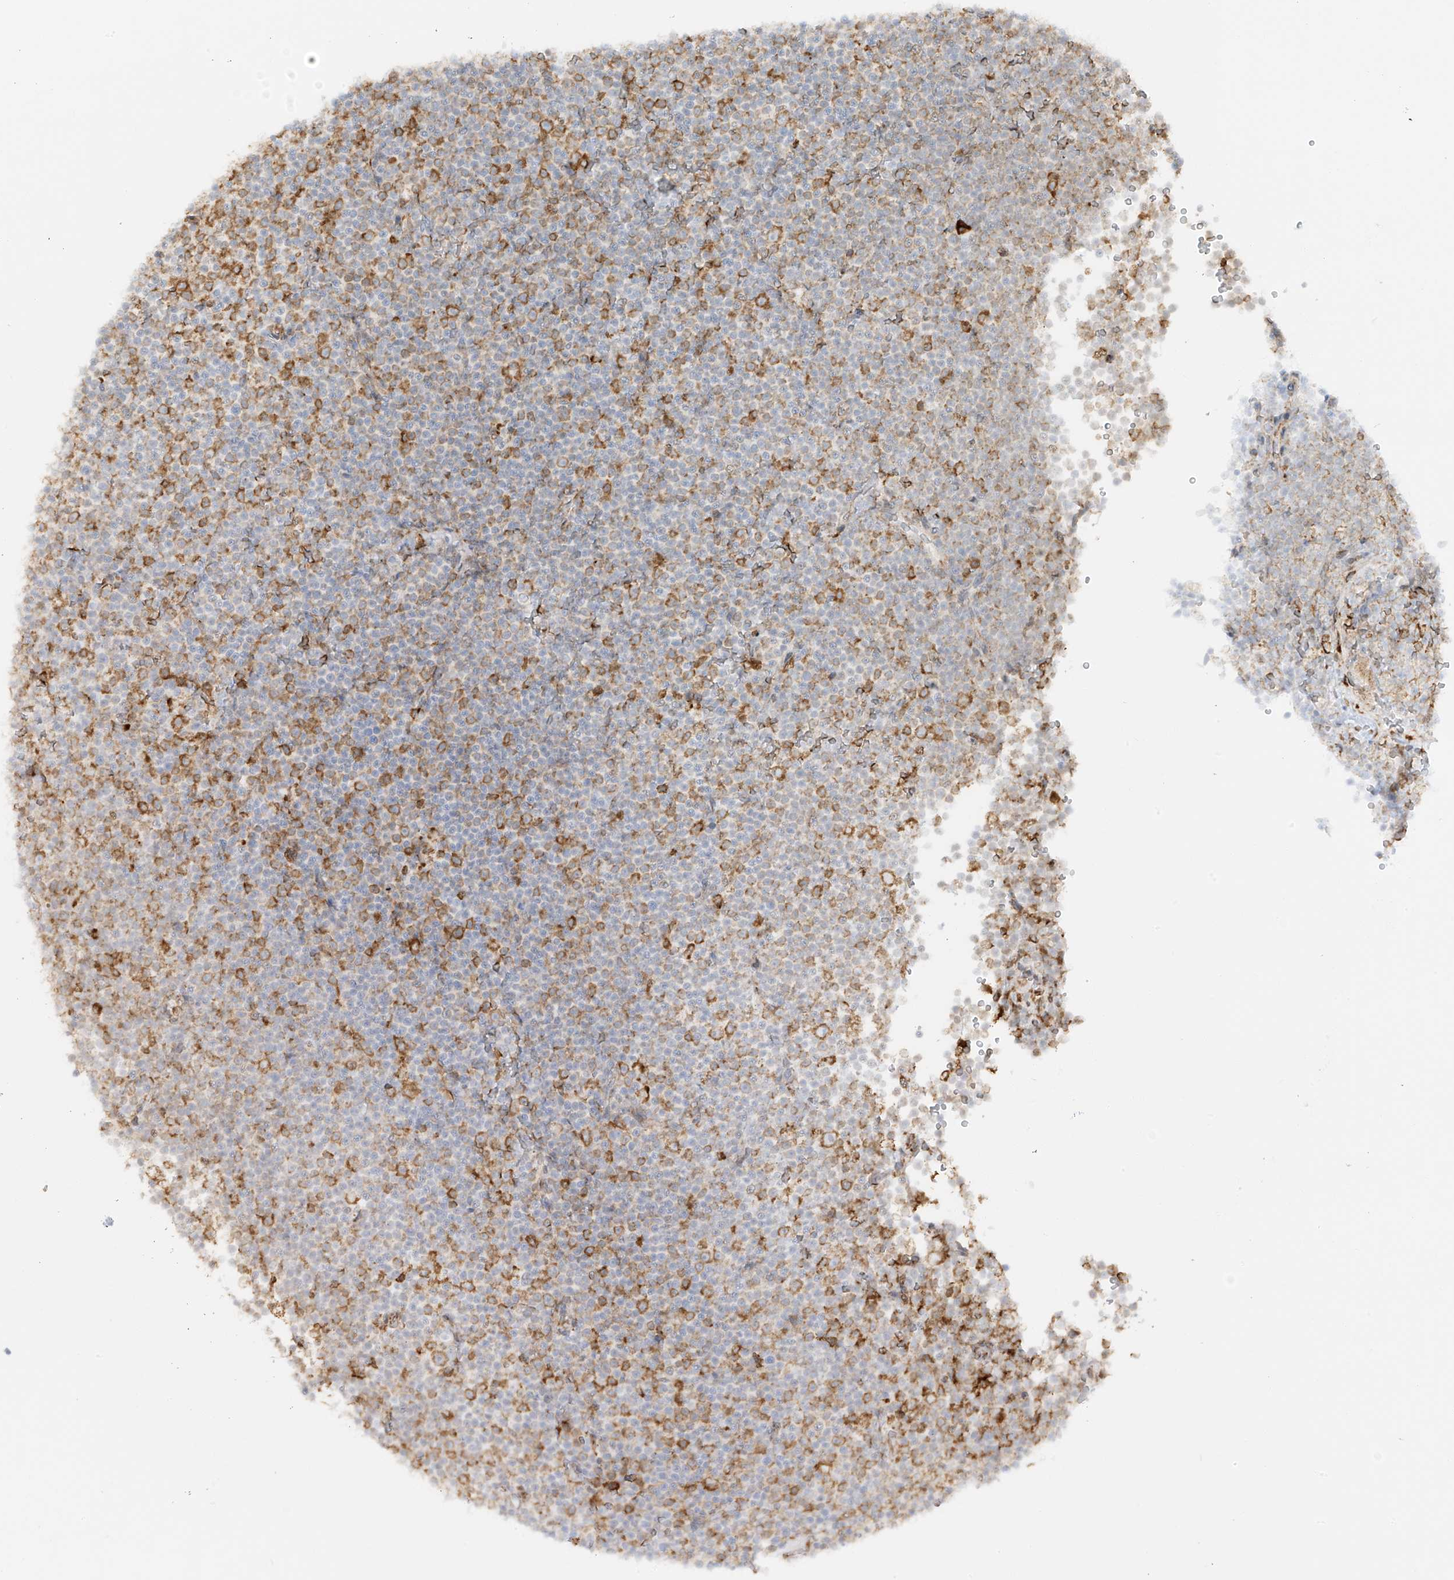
{"staining": {"intensity": "moderate", "quantity": "25%-75%", "location": "cytoplasmic/membranous"}, "tissue": "lymphoma", "cell_type": "Tumor cells", "image_type": "cancer", "snomed": [{"axis": "morphology", "description": "Malignant lymphoma, non-Hodgkin's type, Low grade"}, {"axis": "topography", "description": "Lymph node"}], "caption": "The histopathology image demonstrates immunohistochemical staining of low-grade malignant lymphoma, non-Hodgkin's type. There is moderate cytoplasmic/membranous expression is appreciated in about 25%-75% of tumor cells.", "gene": "LRRC59", "patient": {"sex": "female", "age": 67}}